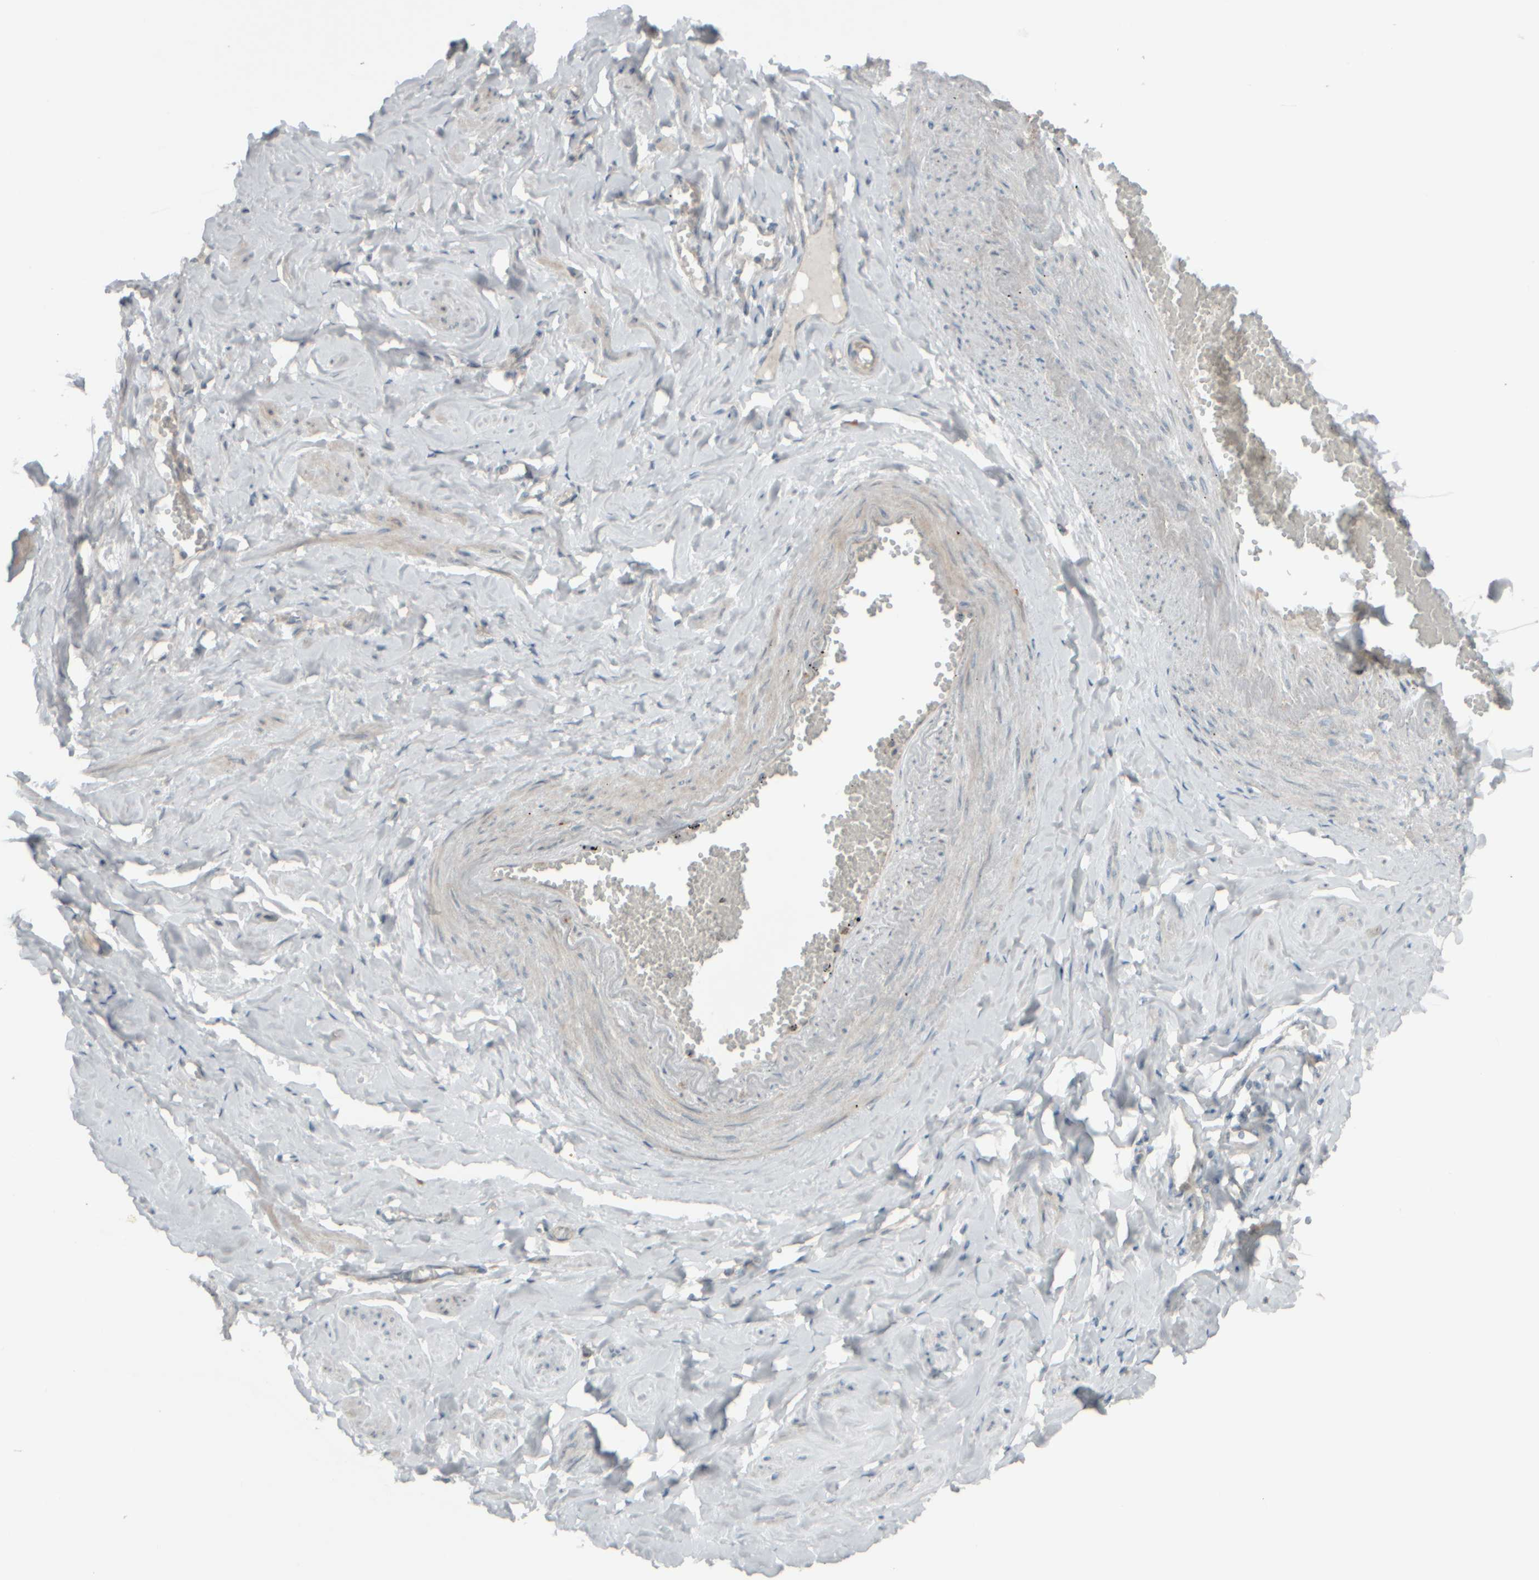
{"staining": {"intensity": "weak", "quantity": "<25%", "location": "cytoplasmic/membranous"}, "tissue": "adipose tissue", "cell_type": "Adipocytes", "image_type": "normal", "snomed": [{"axis": "morphology", "description": "Normal tissue, NOS"}, {"axis": "topography", "description": "Vascular tissue"}, {"axis": "topography", "description": "Fallopian tube"}, {"axis": "topography", "description": "Ovary"}], "caption": "Immunohistochemistry (IHC) histopathology image of unremarkable adipose tissue: adipose tissue stained with DAB (3,3'-diaminobenzidine) displays no significant protein staining in adipocytes. The staining is performed using DAB brown chromogen with nuclei counter-stained in using hematoxylin.", "gene": "HGS", "patient": {"sex": "female", "age": 67}}